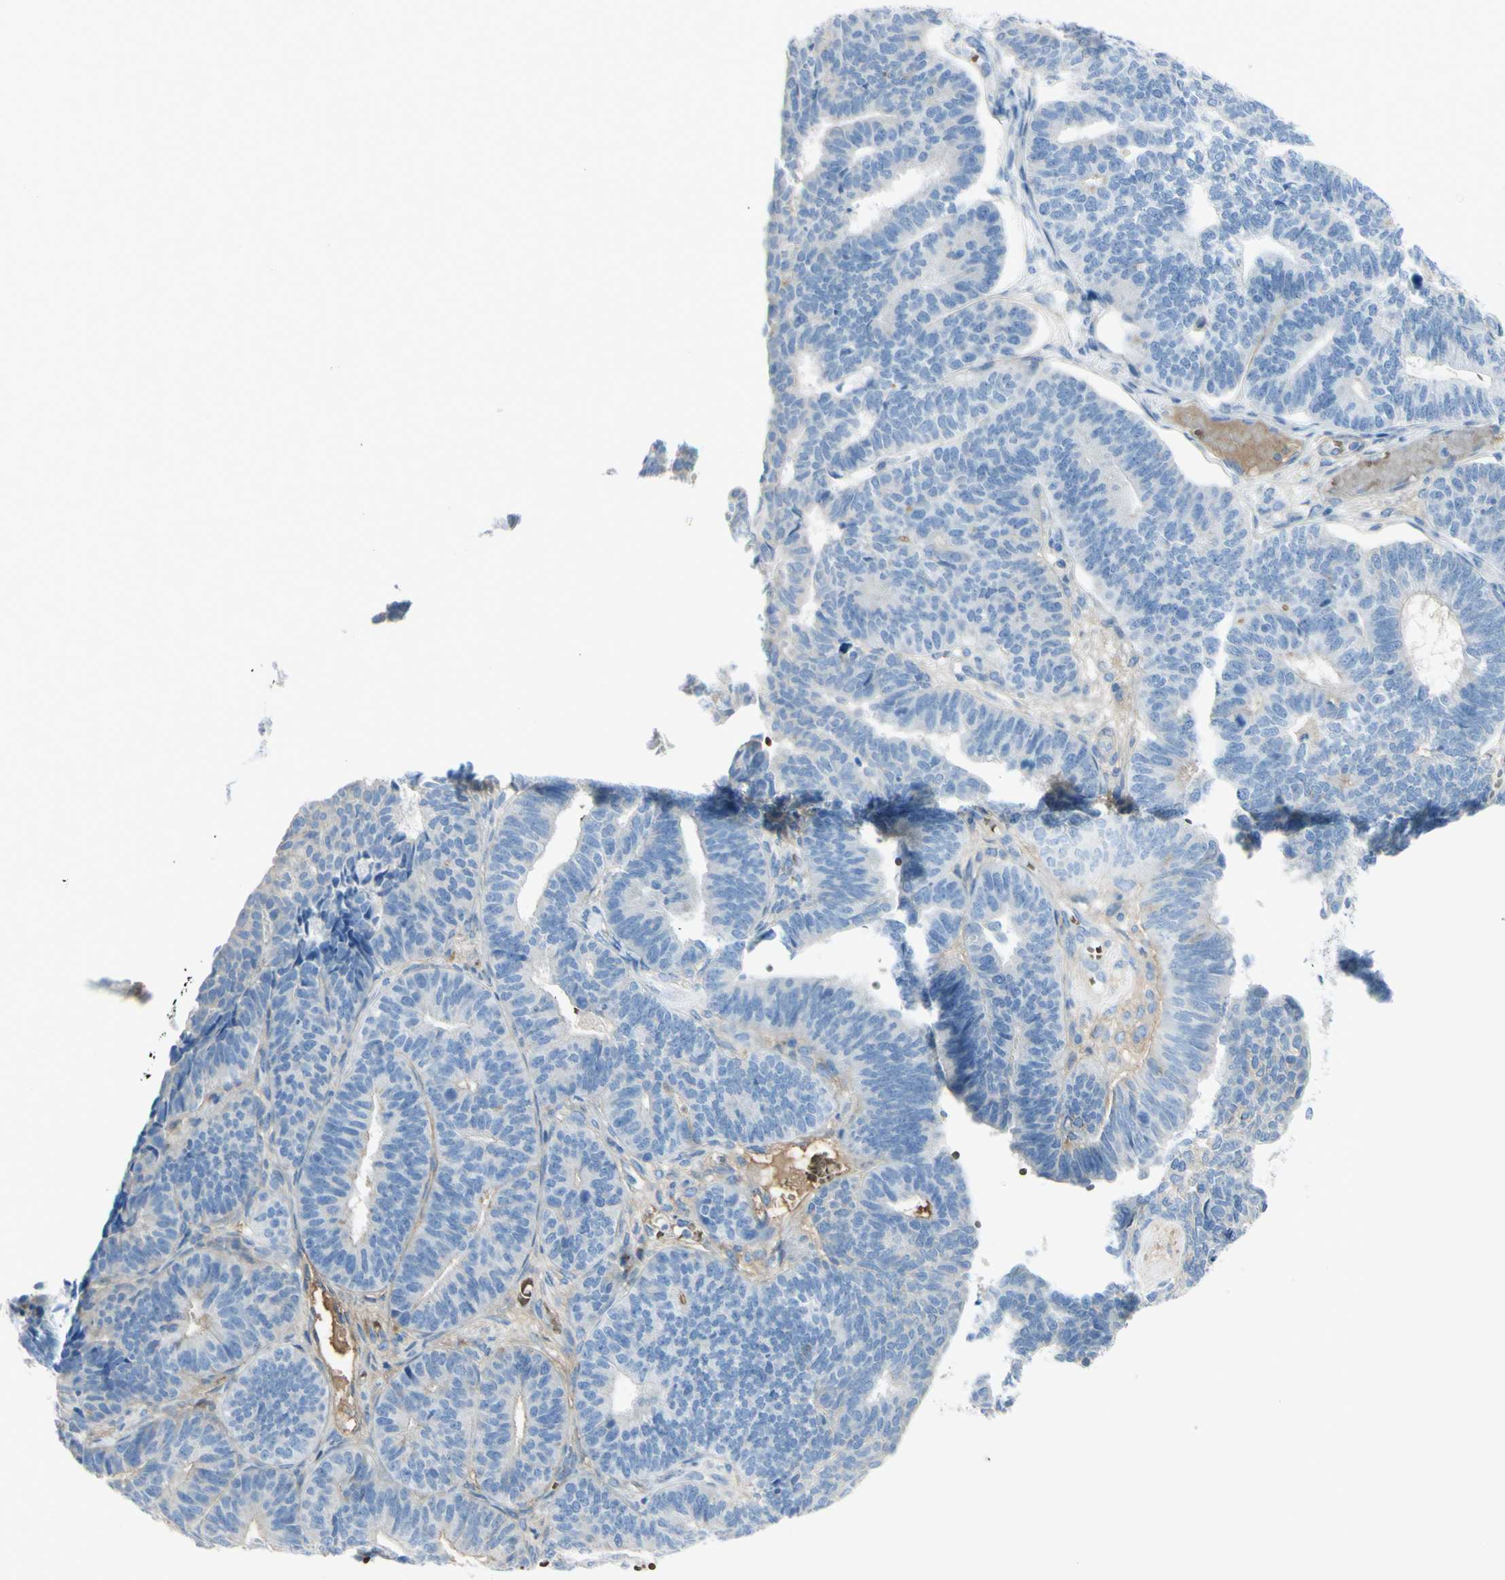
{"staining": {"intensity": "negative", "quantity": "none", "location": "none"}, "tissue": "endometrial cancer", "cell_type": "Tumor cells", "image_type": "cancer", "snomed": [{"axis": "morphology", "description": "Adenocarcinoma, NOS"}, {"axis": "topography", "description": "Endometrium"}], "caption": "There is no significant staining in tumor cells of adenocarcinoma (endometrial).", "gene": "NCBP2L", "patient": {"sex": "female", "age": 70}}